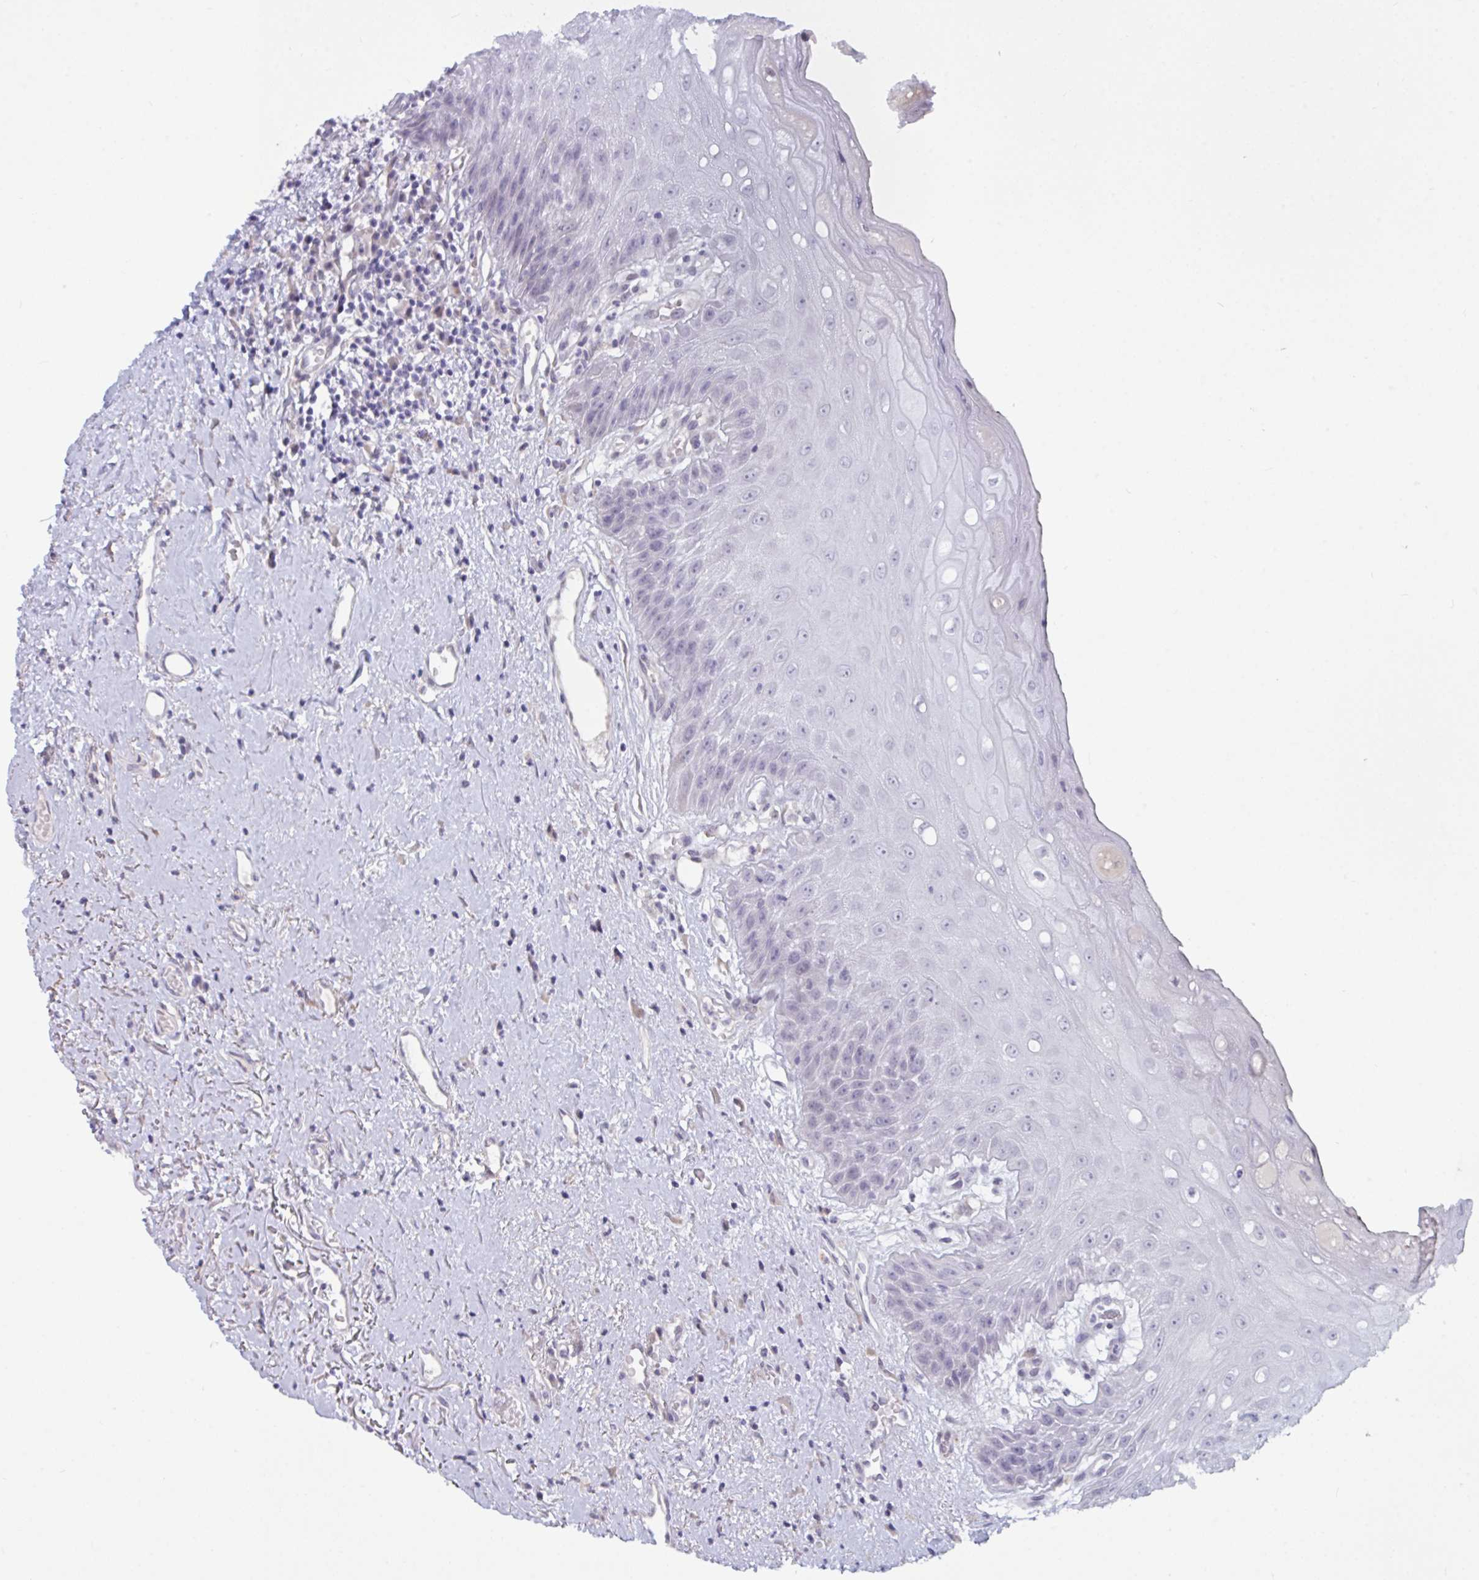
{"staining": {"intensity": "negative", "quantity": "none", "location": "none"}, "tissue": "oral mucosa", "cell_type": "Squamous epithelial cells", "image_type": "normal", "snomed": [{"axis": "morphology", "description": "Normal tissue, NOS"}, {"axis": "morphology", "description": "Squamous cell carcinoma, NOS"}, {"axis": "topography", "description": "Oral tissue"}, {"axis": "topography", "description": "Peripheral nerve tissue"}, {"axis": "topography", "description": "Head-Neck"}], "caption": "A high-resolution micrograph shows IHC staining of benign oral mucosa, which demonstrates no significant staining in squamous epithelial cells. (Immunohistochemistry, brightfield microscopy, high magnification).", "gene": "TCEAL8", "patient": {"sex": "female", "age": 59}}